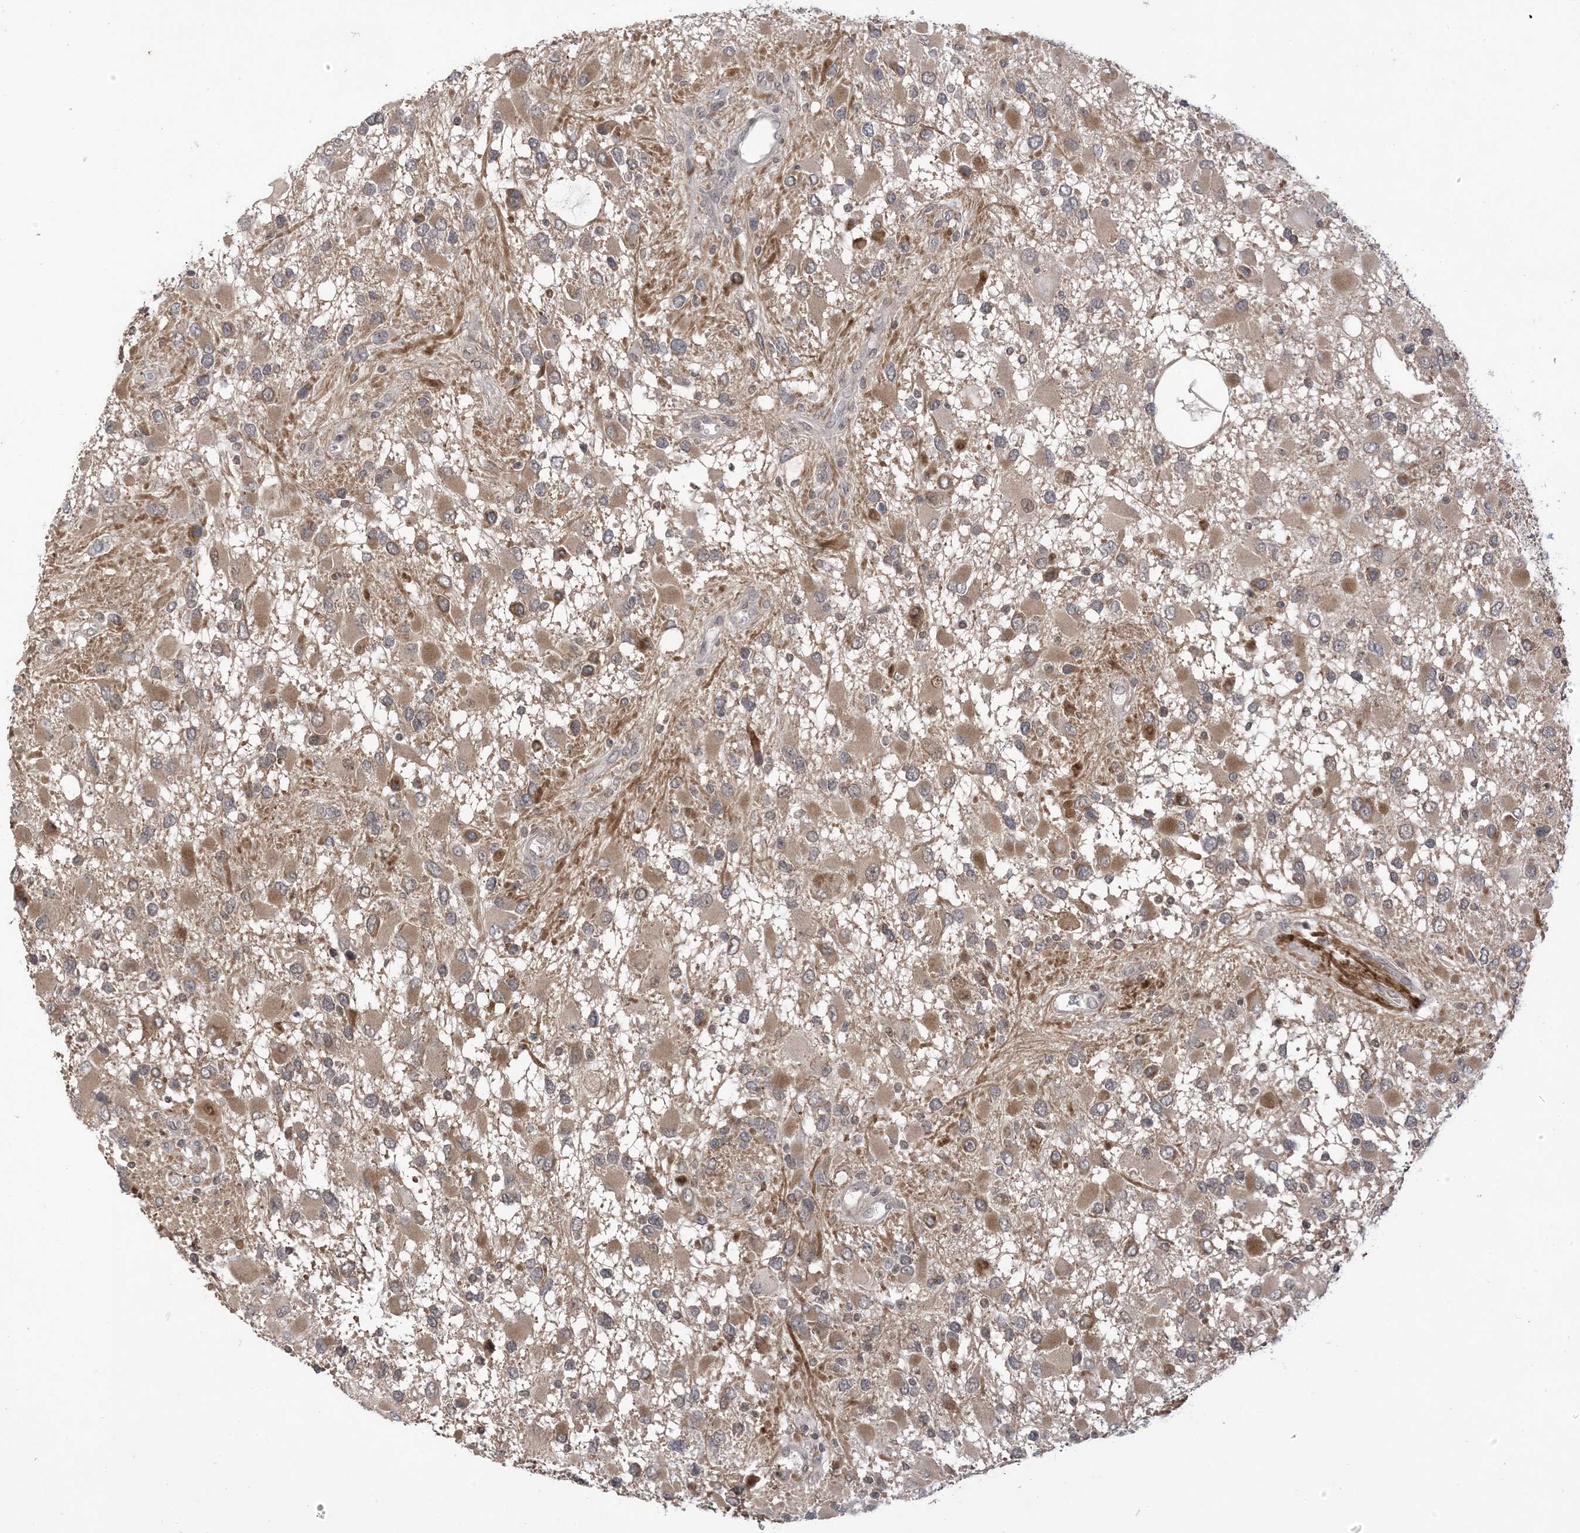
{"staining": {"intensity": "moderate", "quantity": "<25%", "location": "cytoplasmic/membranous"}, "tissue": "glioma", "cell_type": "Tumor cells", "image_type": "cancer", "snomed": [{"axis": "morphology", "description": "Glioma, malignant, High grade"}, {"axis": "topography", "description": "Brain"}], "caption": "High-grade glioma (malignant) stained with immunohistochemistry demonstrates moderate cytoplasmic/membranous expression in approximately <25% of tumor cells. Immunohistochemistry stains the protein in brown and the nuclei are stained blue.", "gene": "RANBP9", "patient": {"sex": "male", "age": 53}}